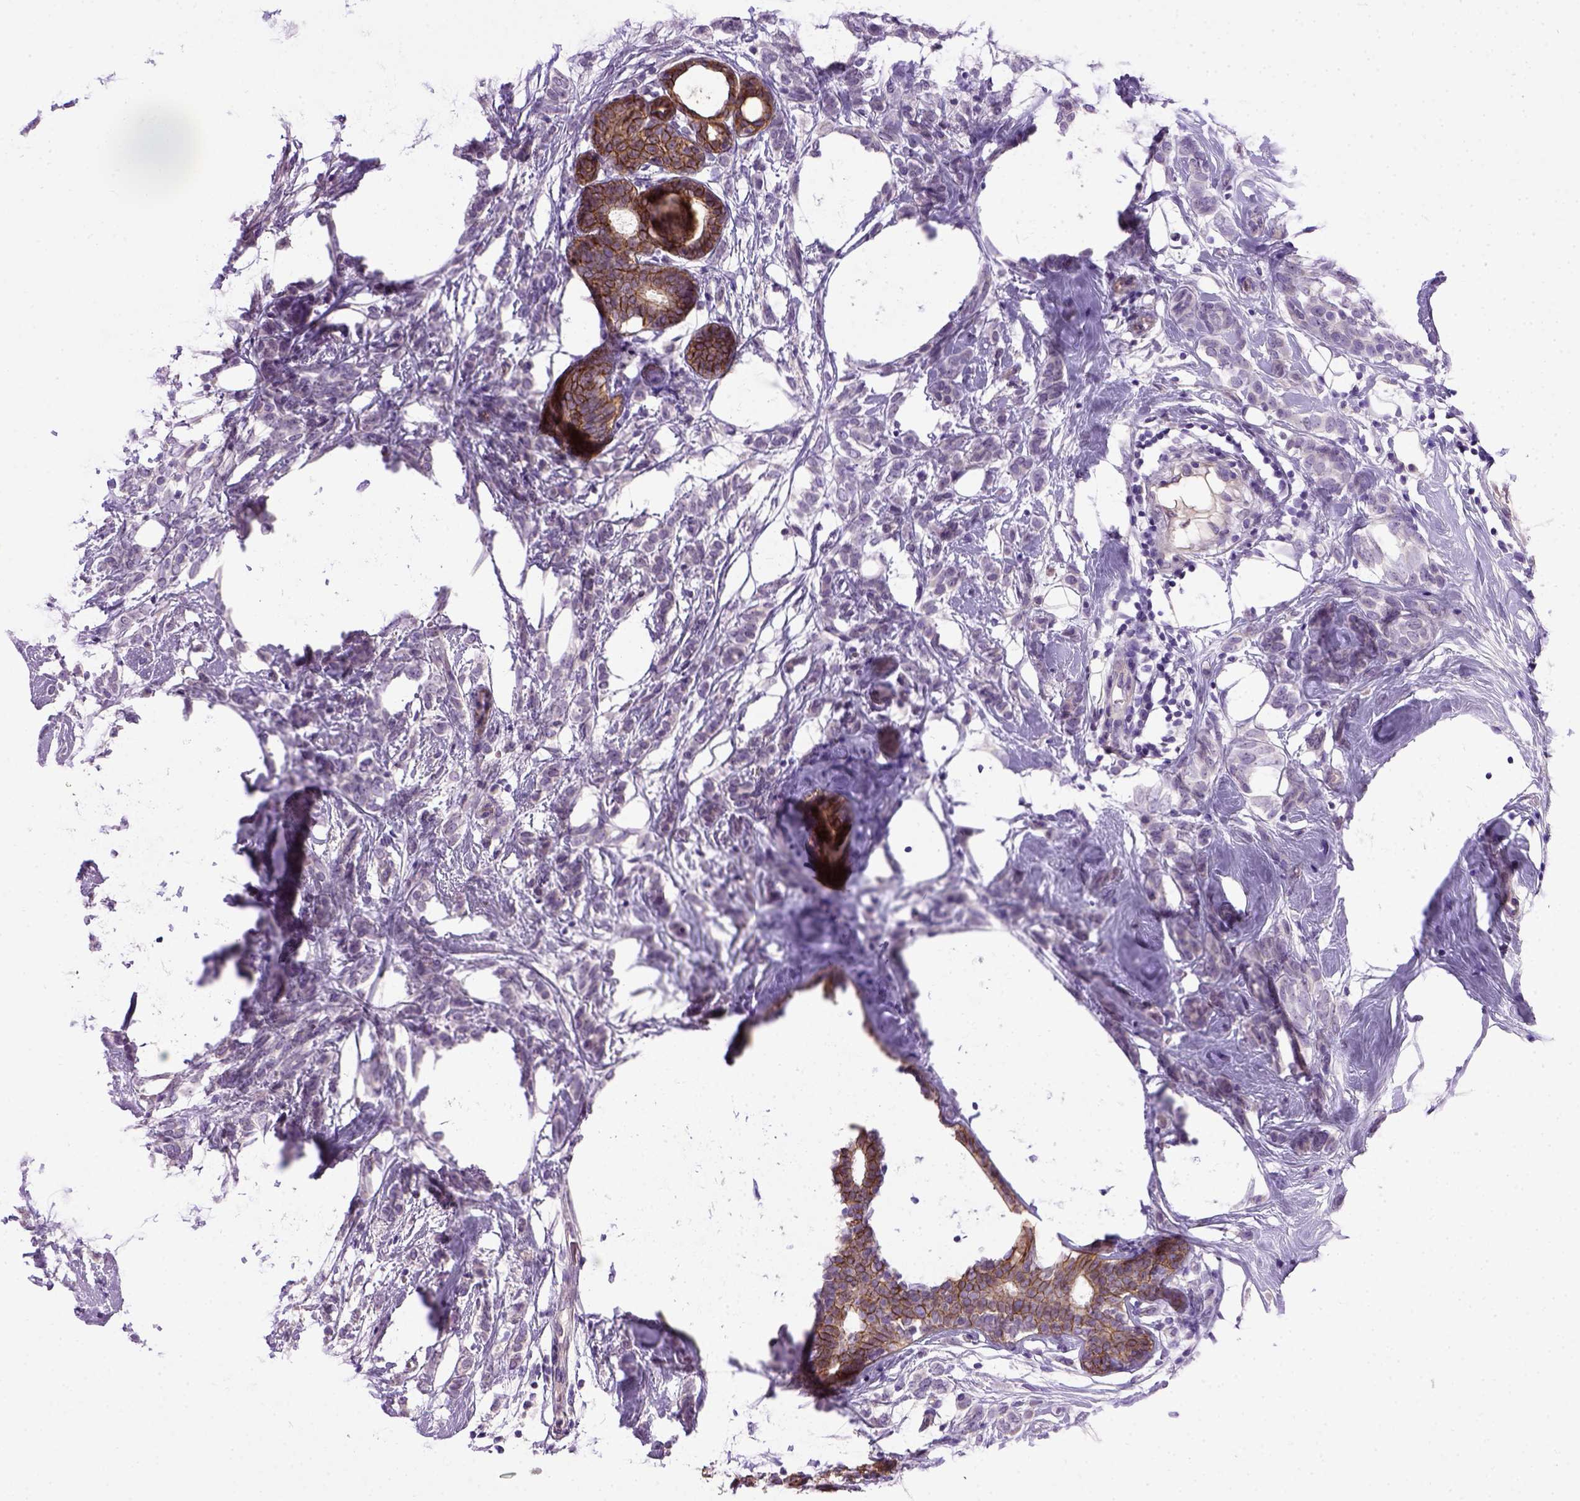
{"staining": {"intensity": "negative", "quantity": "none", "location": "none"}, "tissue": "breast cancer", "cell_type": "Tumor cells", "image_type": "cancer", "snomed": [{"axis": "morphology", "description": "Lobular carcinoma"}, {"axis": "topography", "description": "Breast"}], "caption": "A high-resolution photomicrograph shows immunohistochemistry staining of lobular carcinoma (breast), which exhibits no significant positivity in tumor cells.", "gene": "CDH1", "patient": {"sex": "female", "age": 49}}